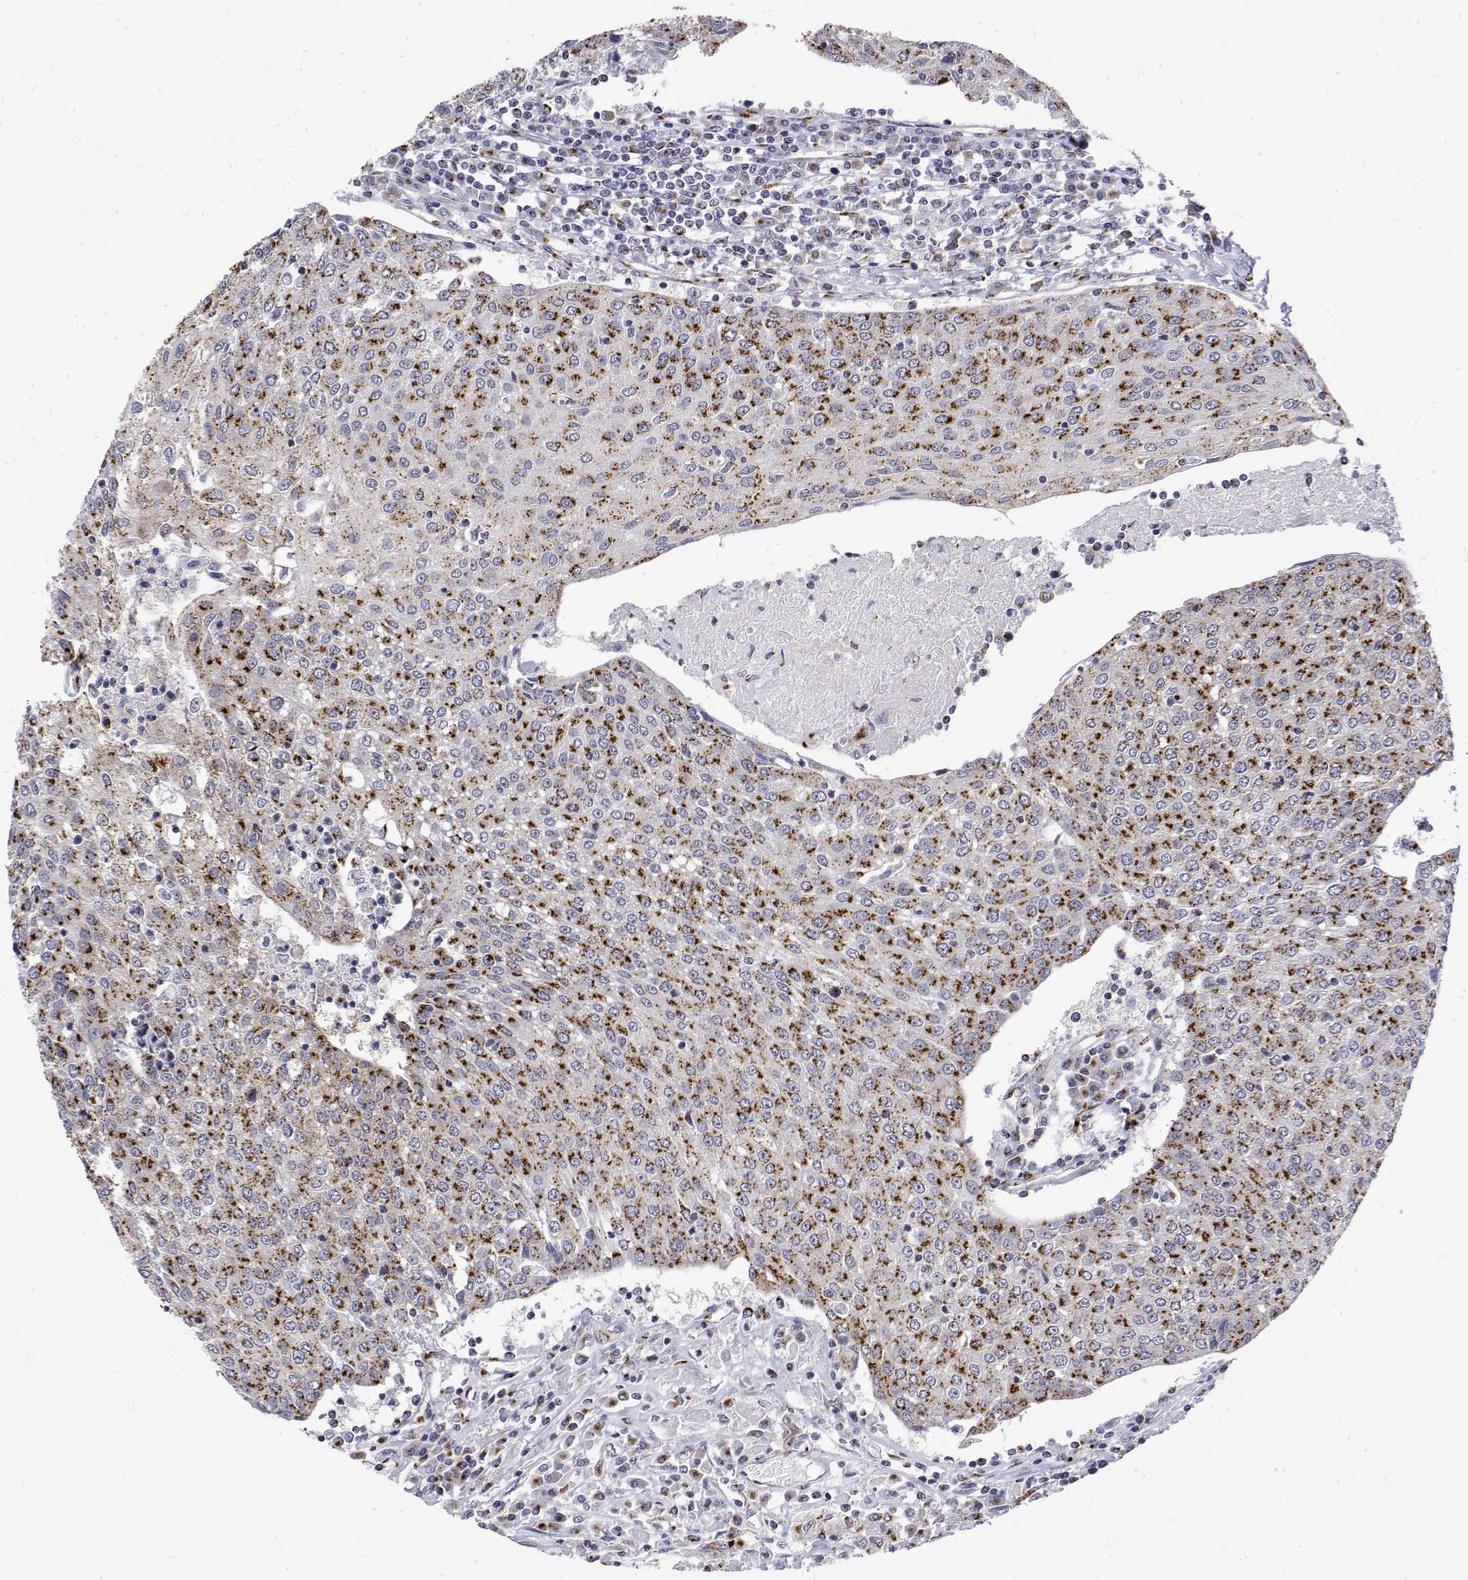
{"staining": {"intensity": "strong", "quantity": "25%-75%", "location": "cytoplasmic/membranous"}, "tissue": "urothelial cancer", "cell_type": "Tumor cells", "image_type": "cancer", "snomed": [{"axis": "morphology", "description": "Urothelial carcinoma, High grade"}, {"axis": "topography", "description": "Urinary bladder"}], "caption": "An IHC histopathology image of neoplastic tissue is shown. Protein staining in brown highlights strong cytoplasmic/membranous positivity in high-grade urothelial carcinoma within tumor cells.", "gene": "YIPF3", "patient": {"sex": "female", "age": 85}}